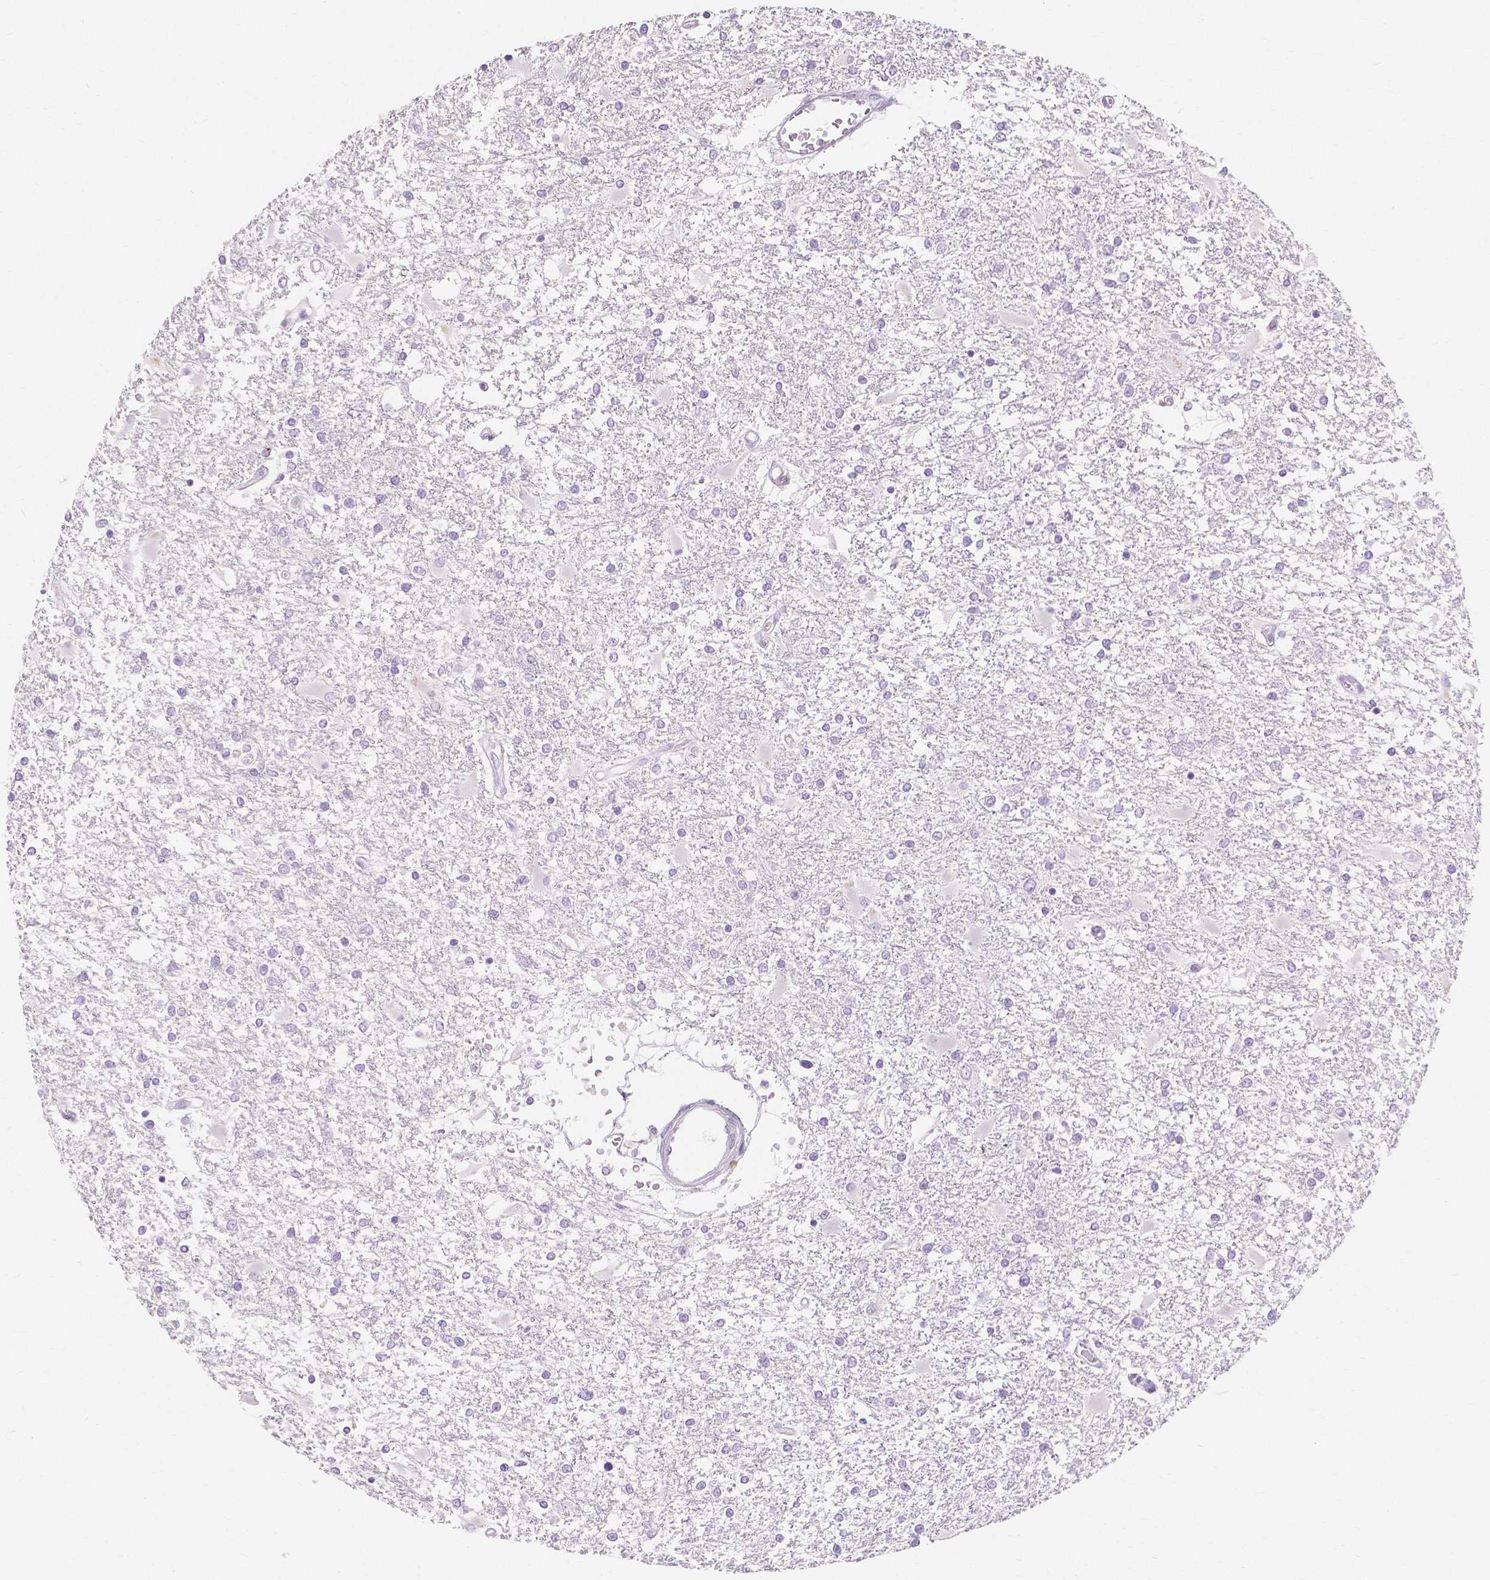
{"staining": {"intensity": "negative", "quantity": "none", "location": "none"}, "tissue": "glioma", "cell_type": "Tumor cells", "image_type": "cancer", "snomed": [{"axis": "morphology", "description": "Glioma, malignant, High grade"}, {"axis": "topography", "description": "Cerebral cortex"}], "caption": "Tumor cells are negative for brown protein staining in high-grade glioma (malignant).", "gene": "MUC12", "patient": {"sex": "male", "age": 79}}